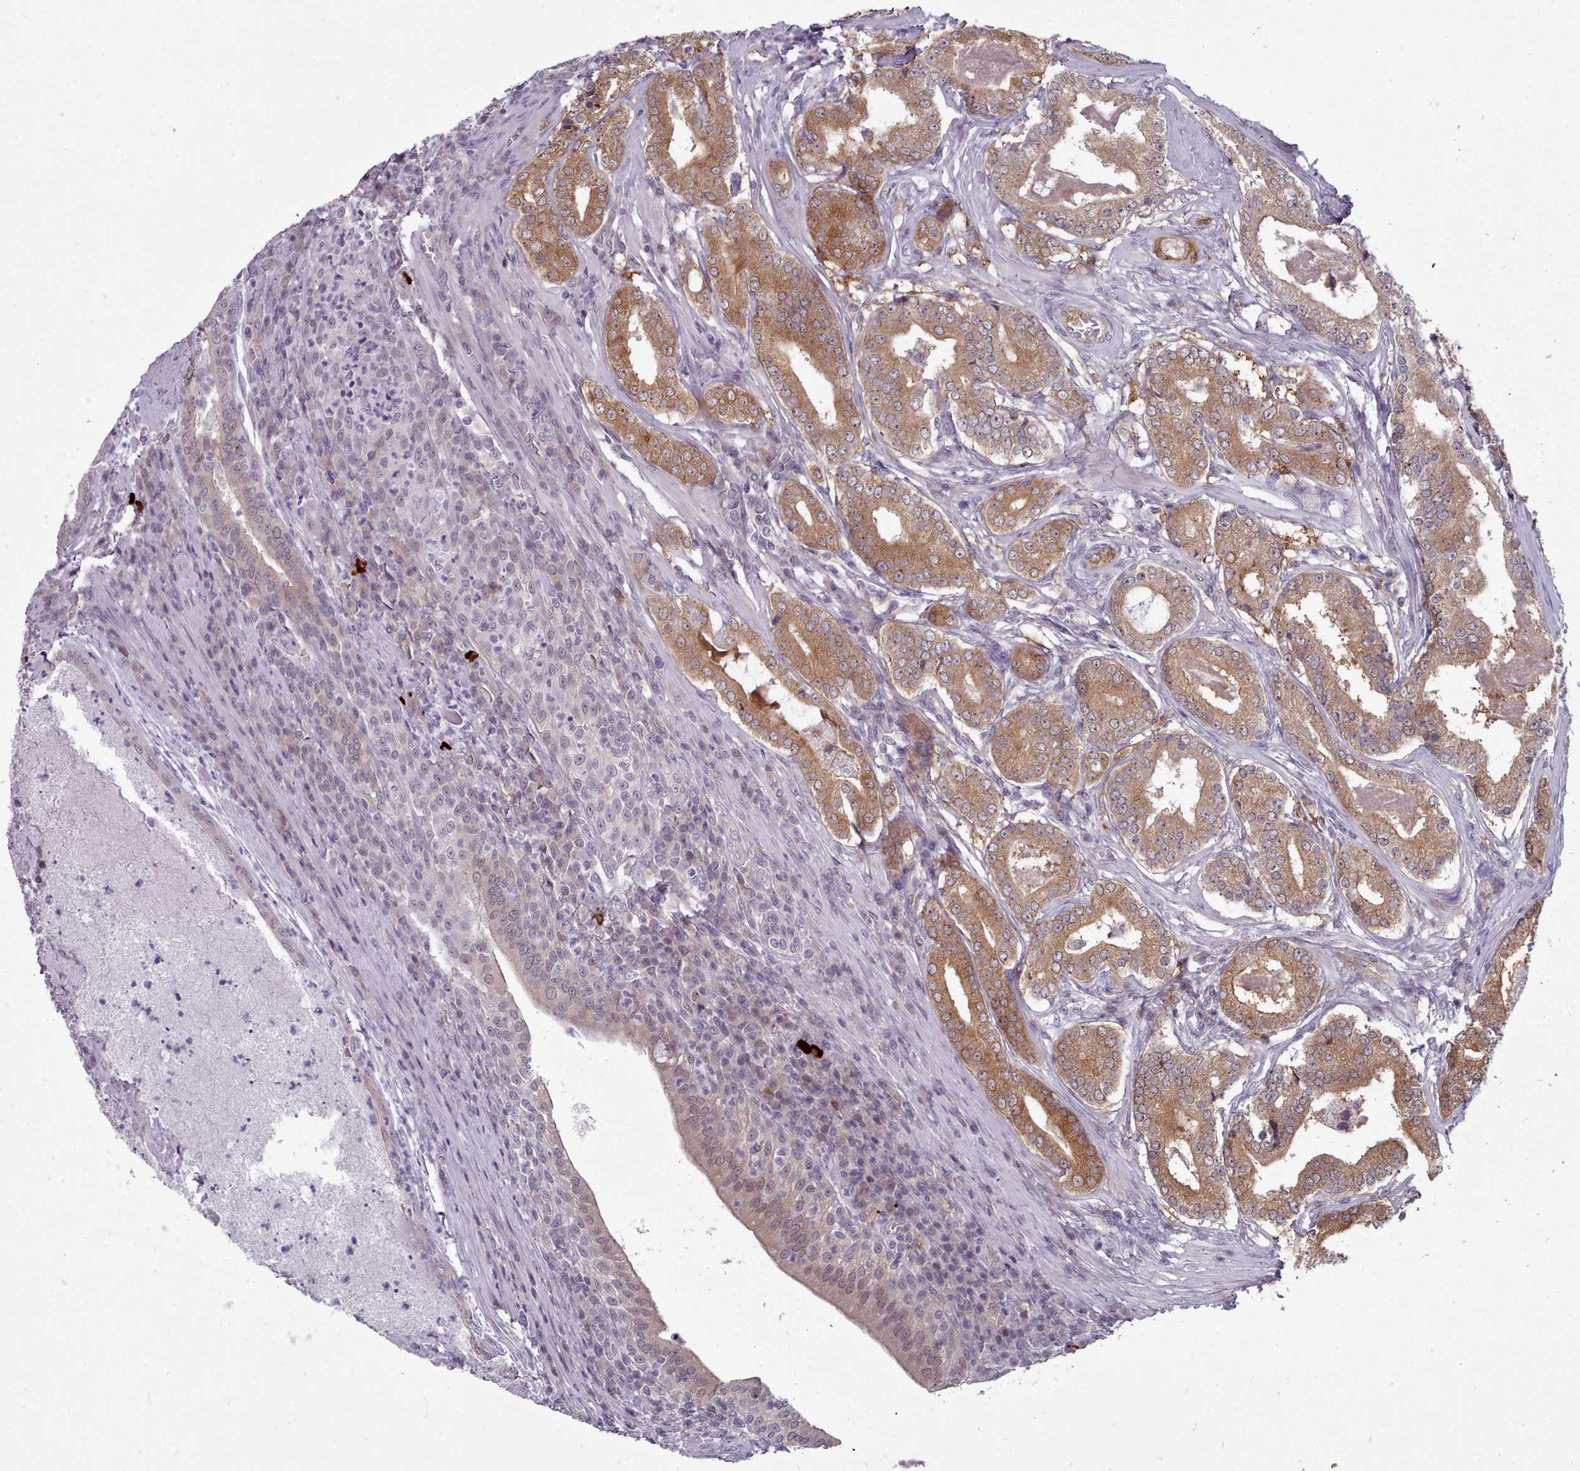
{"staining": {"intensity": "moderate", "quantity": ">75%", "location": "cytoplasmic/membranous,nuclear"}, "tissue": "prostate cancer", "cell_type": "Tumor cells", "image_type": "cancer", "snomed": [{"axis": "morphology", "description": "Adenocarcinoma, Low grade"}, {"axis": "topography", "description": "Prostate"}], "caption": "Immunohistochemistry (DAB) staining of adenocarcinoma (low-grade) (prostate) exhibits moderate cytoplasmic/membranous and nuclear protein positivity in approximately >75% of tumor cells. The protein is stained brown, and the nuclei are stained in blue (DAB (3,3'-diaminobenzidine) IHC with brightfield microscopy, high magnification).", "gene": "GINS1", "patient": {"sex": "male", "age": 68}}